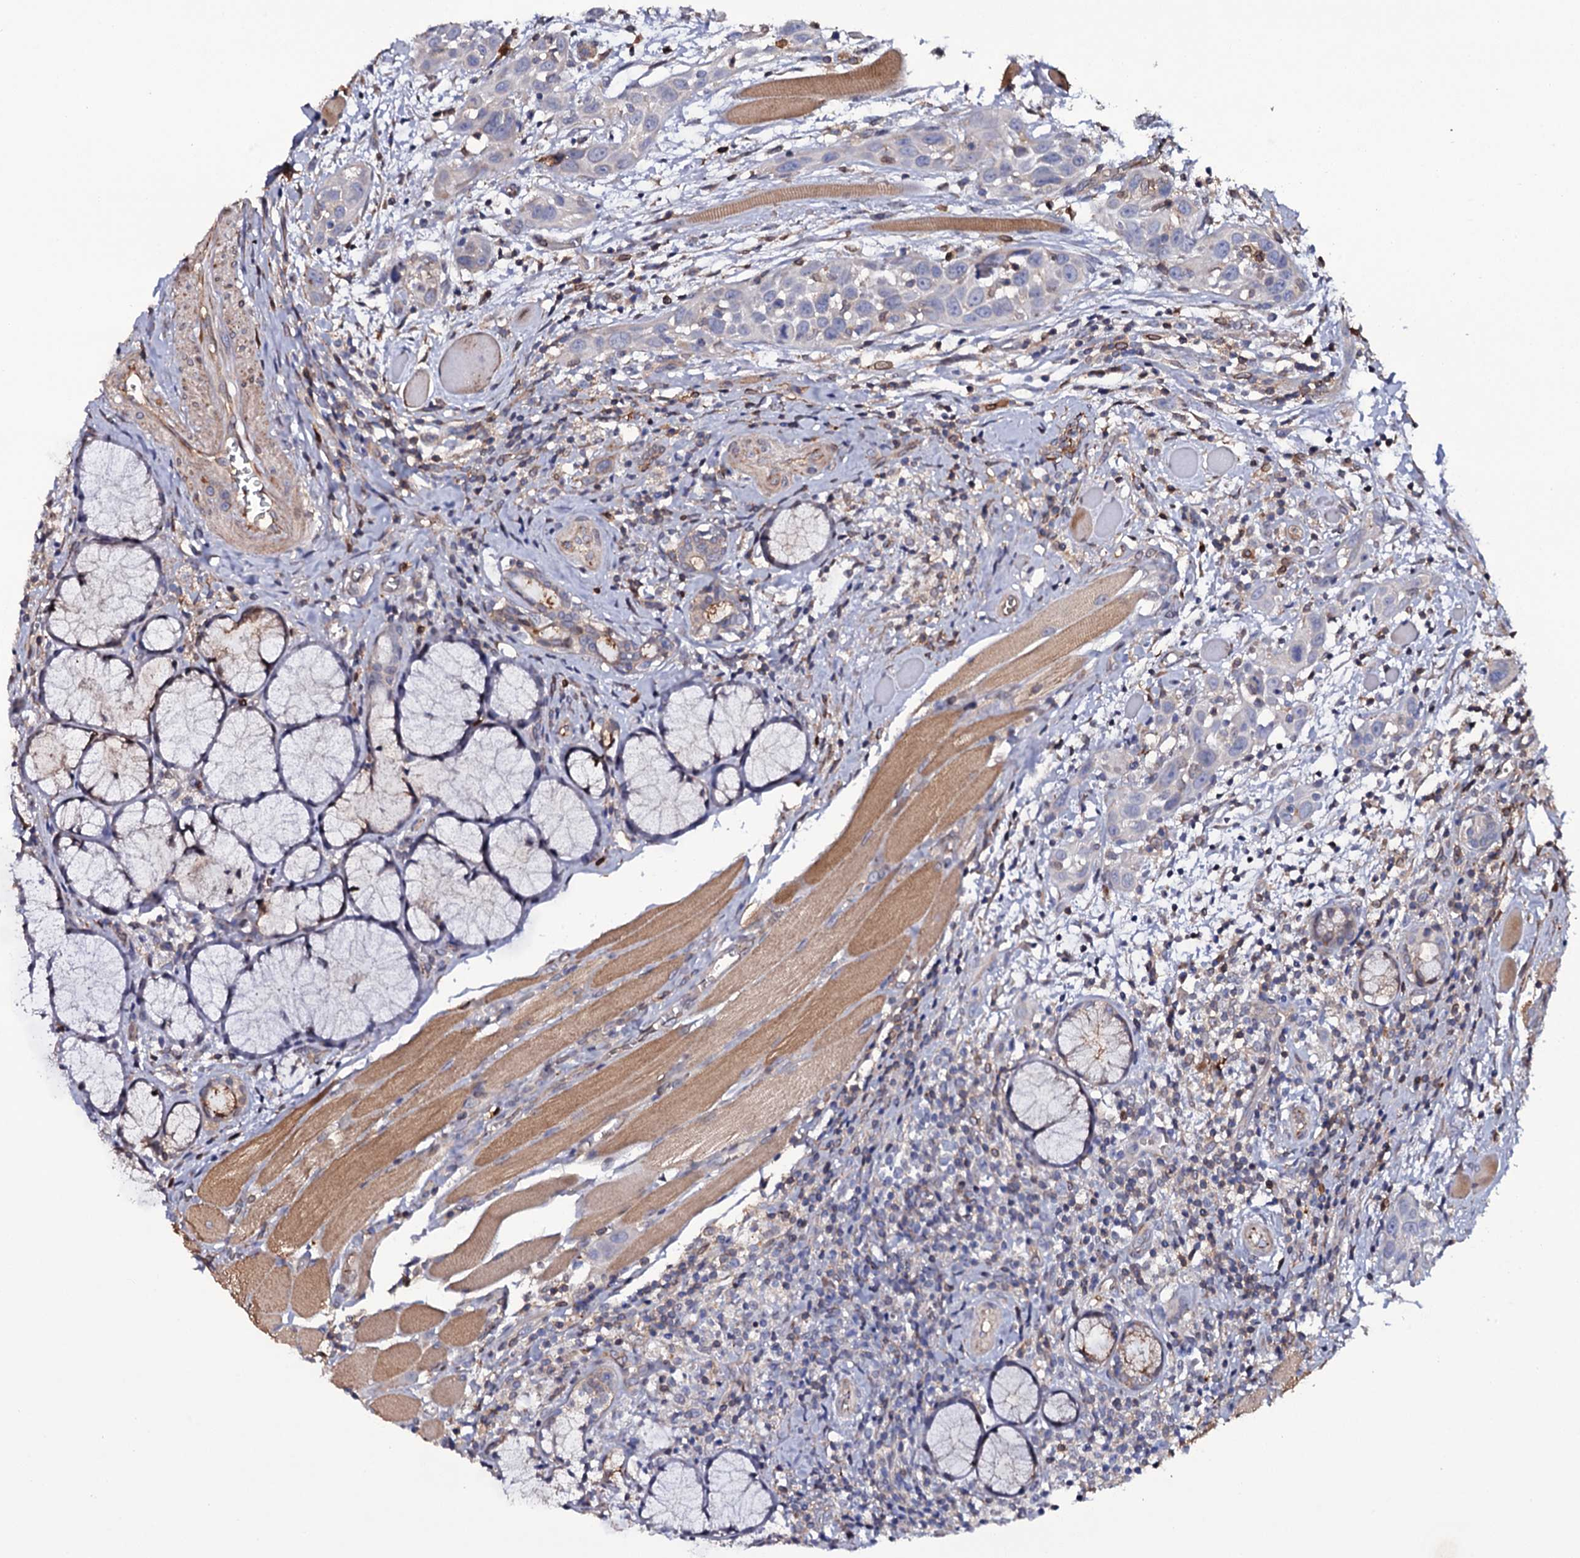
{"staining": {"intensity": "negative", "quantity": "none", "location": "none"}, "tissue": "head and neck cancer", "cell_type": "Tumor cells", "image_type": "cancer", "snomed": [{"axis": "morphology", "description": "Squamous cell carcinoma, NOS"}, {"axis": "topography", "description": "Oral tissue"}, {"axis": "topography", "description": "Head-Neck"}], "caption": "Protein analysis of head and neck cancer (squamous cell carcinoma) demonstrates no significant expression in tumor cells. Nuclei are stained in blue.", "gene": "TTC23", "patient": {"sex": "female", "age": 50}}